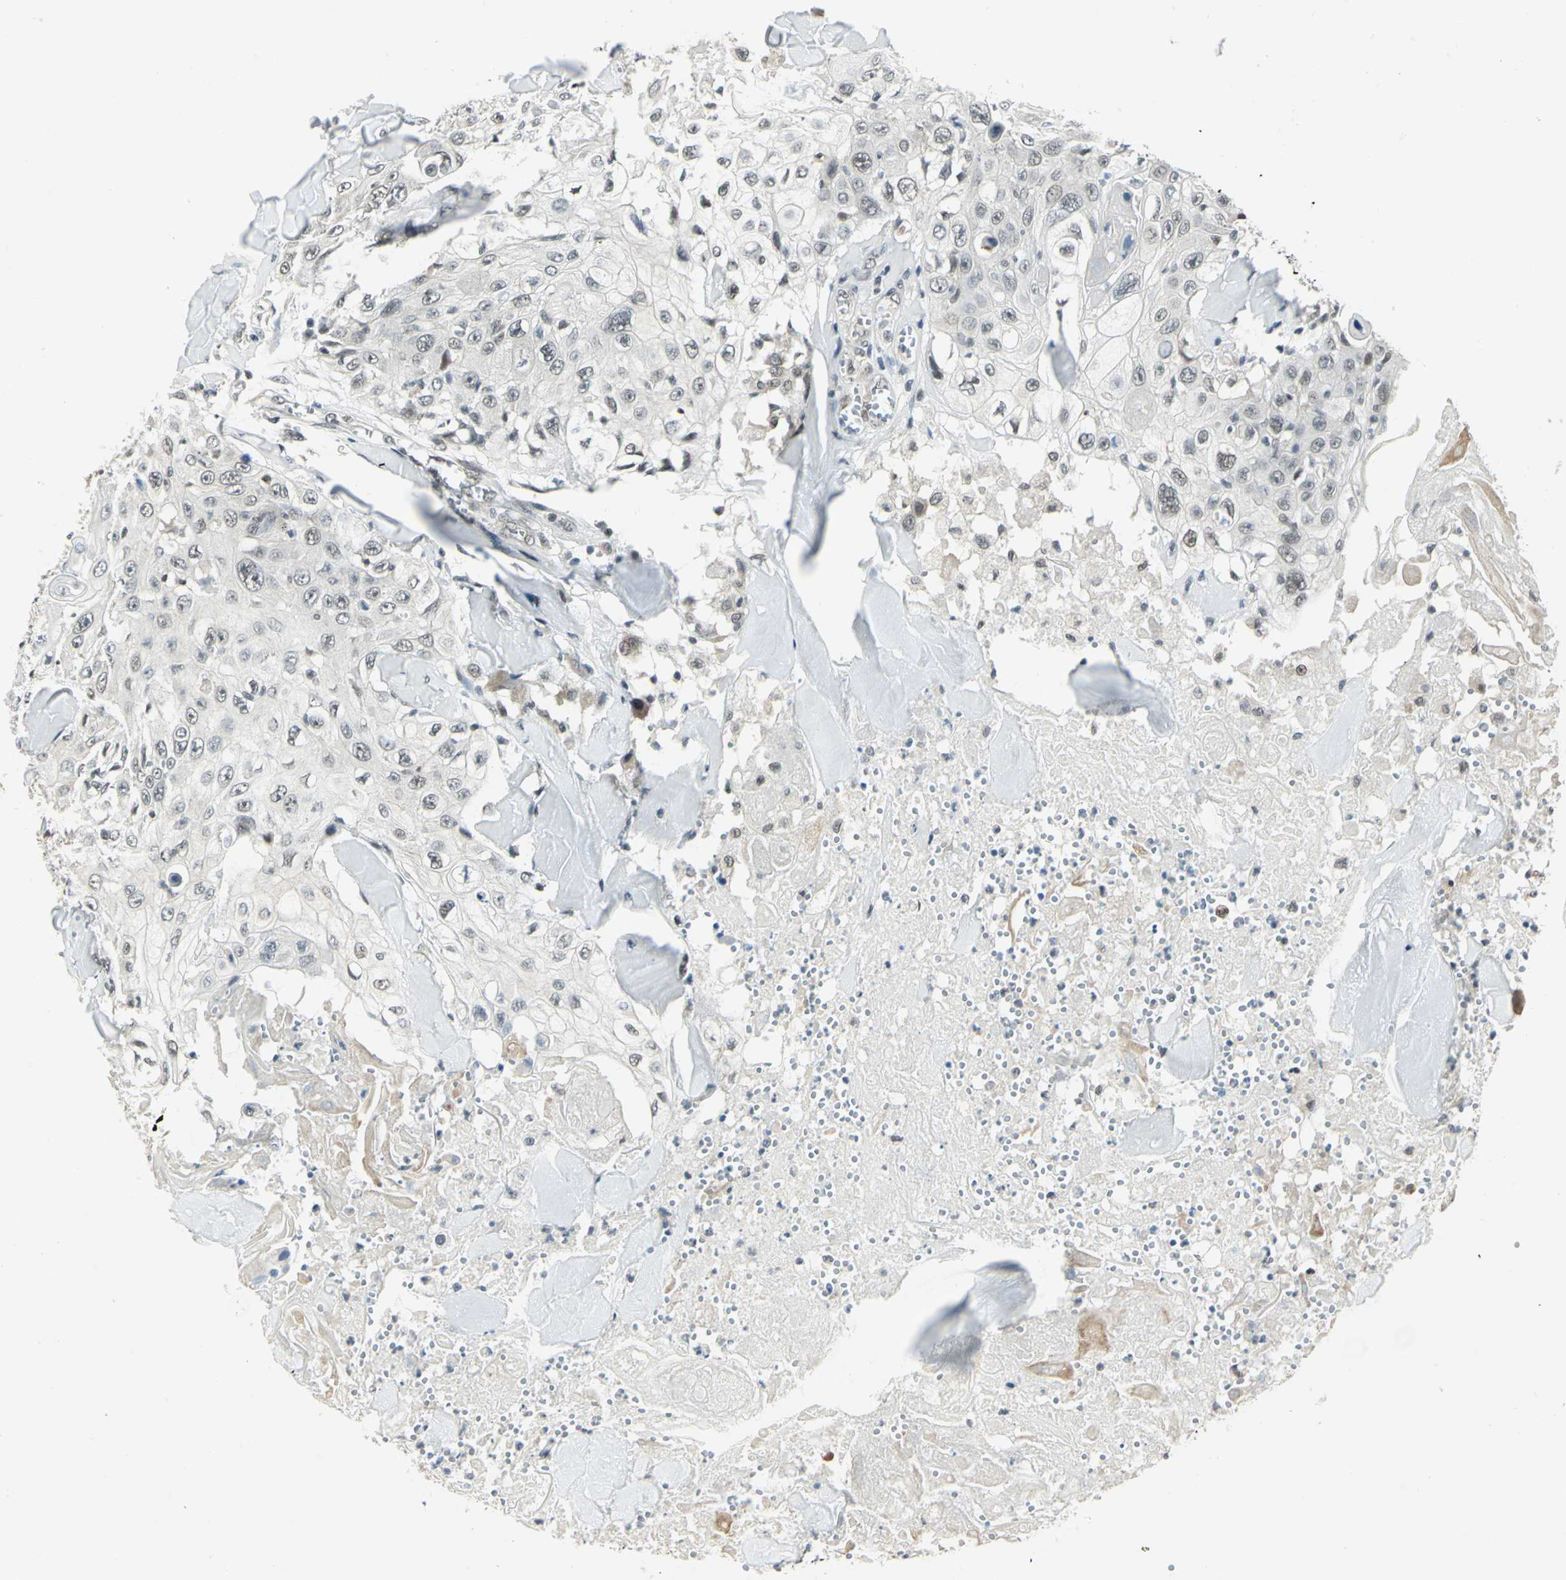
{"staining": {"intensity": "negative", "quantity": "none", "location": "none"}, "tissue": "skin cancer", "cell_type": "Tumor cells", "image_type": "cancer", "snomed": [{"axis": "morphology", "description": "Squamous cell carcinoma, NOS"}, {"axis": "topography", "description": "Skin"}], "caption": "Tumor cells are negative for brown protein staining in skin squamous cell carcinoma.", "gene": "MTA1", "patient": {"sex": "male", "age": 86}}